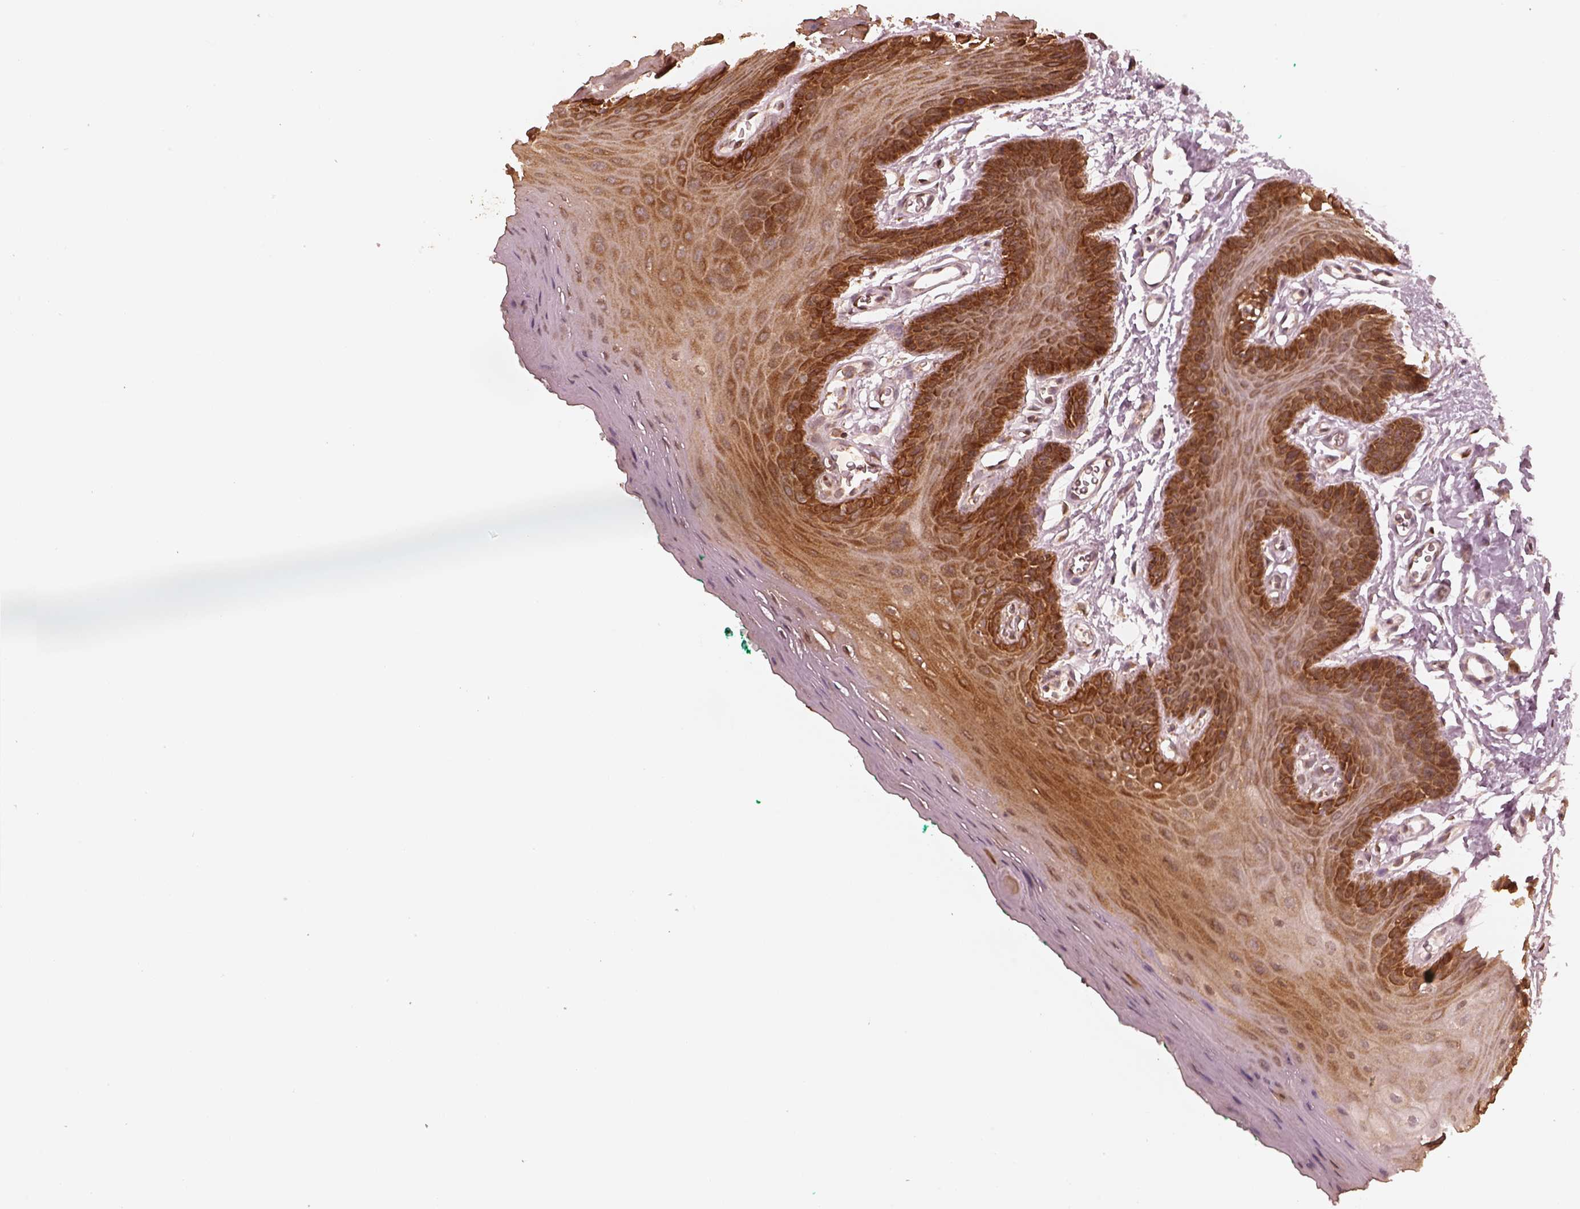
{"staining": {"intensity": "strong", "quantity": ">75%", "location": "cytoplasmic/membranous"}, "tissue": "oral mucosa", "cell_type": "Squamous epithelial cells", "image_type": "normal", "snomed": [{"axis": "morphology", "description": "Normal tissue, NOS"}, {"axis": "morphology", "description": "Squamous cell carcinoma, NOS"}, {"axis": "topography", "description": "Oral tissue"}, {"axis": "topography", "description": "Head-Neck"}], "caption": "Oral mucosa stained for a protein reveals strong cytoplasmic/membranous positivity in squamous epithelial cells. Immunohistochemistry stains the protein in brown and the nuclei are stained blue.", "gene": "DNAJC25", "patient": {"sex": "female", "age": 50}}